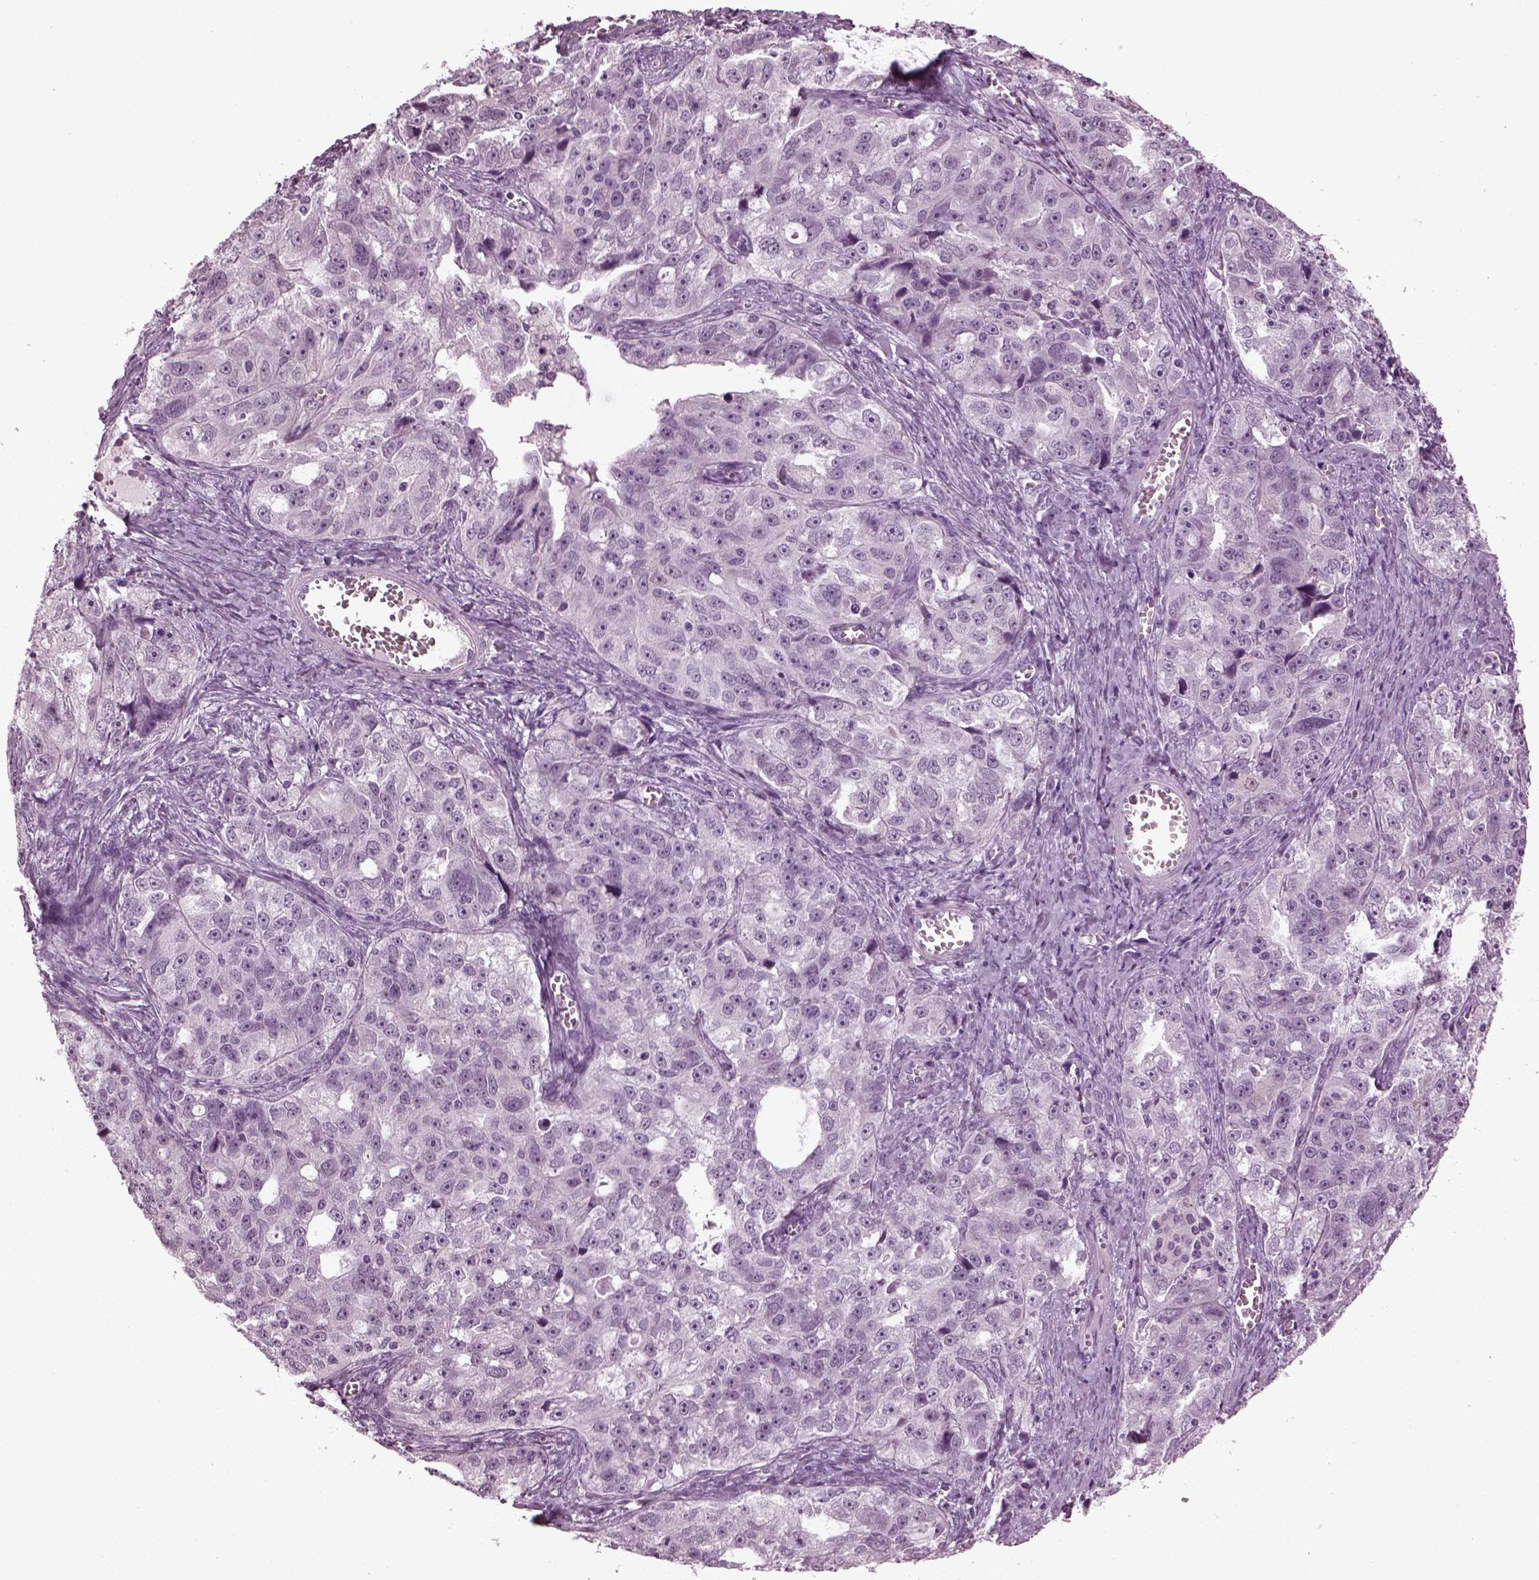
{"staining": {"intensity": "negative", "quantity": "none", "location": "none"}, "tissue": "ovarian cancer", "cell_type": "Tumor cells", "image_type": "cancer", "snomed": [{"axis": "morphology", "description": "Cystadenocarcinoma, serous, NOS"}, {"axis": "topography", "description": "Ovary"}], "caption": "A micrograph of serous cystadenocarcinoma (ovarian) stained for a protein displays no brown staining in tumor cells. (Immunohistochemistry (ihc), brightfield microscopy, high magnification).", "gene": "SLC6A17", "patient": {"sex": "female", "age": 51}}